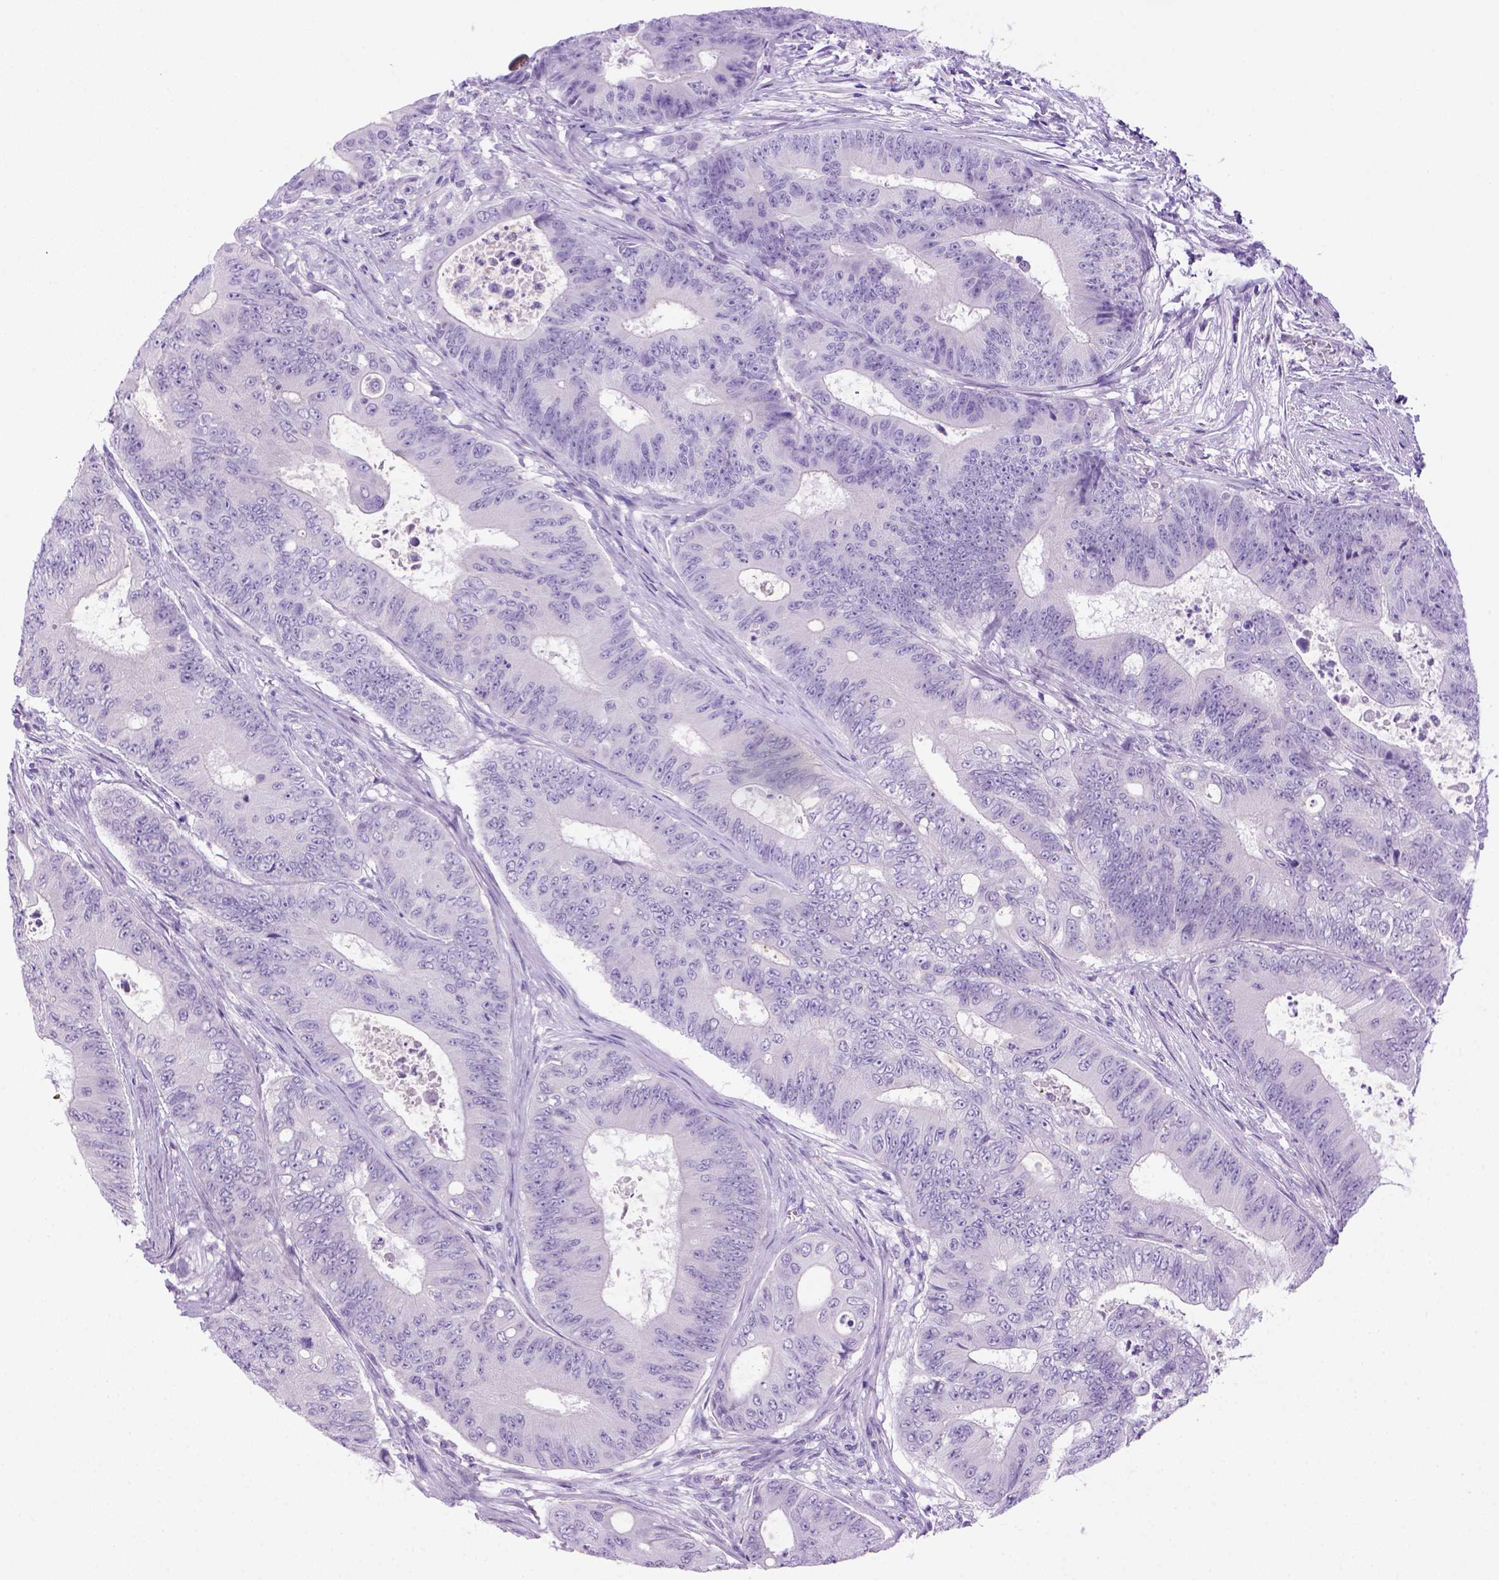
{"staining": {"intensity": "negative", "quantity": "none", "location": "none"}, "tissue": "colorectal cancer", "cell_type": "Tumor cells", "image_type": "cancer", "snomed": [{"axis": "morphology", "description": "Adenocarcinoma, NOS"}, {"axis": "topography", "description": "Colon"}], "caption": "This image is of colorectal cancer (adenocarcinoma) stained with IHC to label a protein in brown with the nuclei are counter-stained blue. There is no staining in tumor cells.", "gene": "SGCG", "patient": {"sex": "female", "age": 48}}